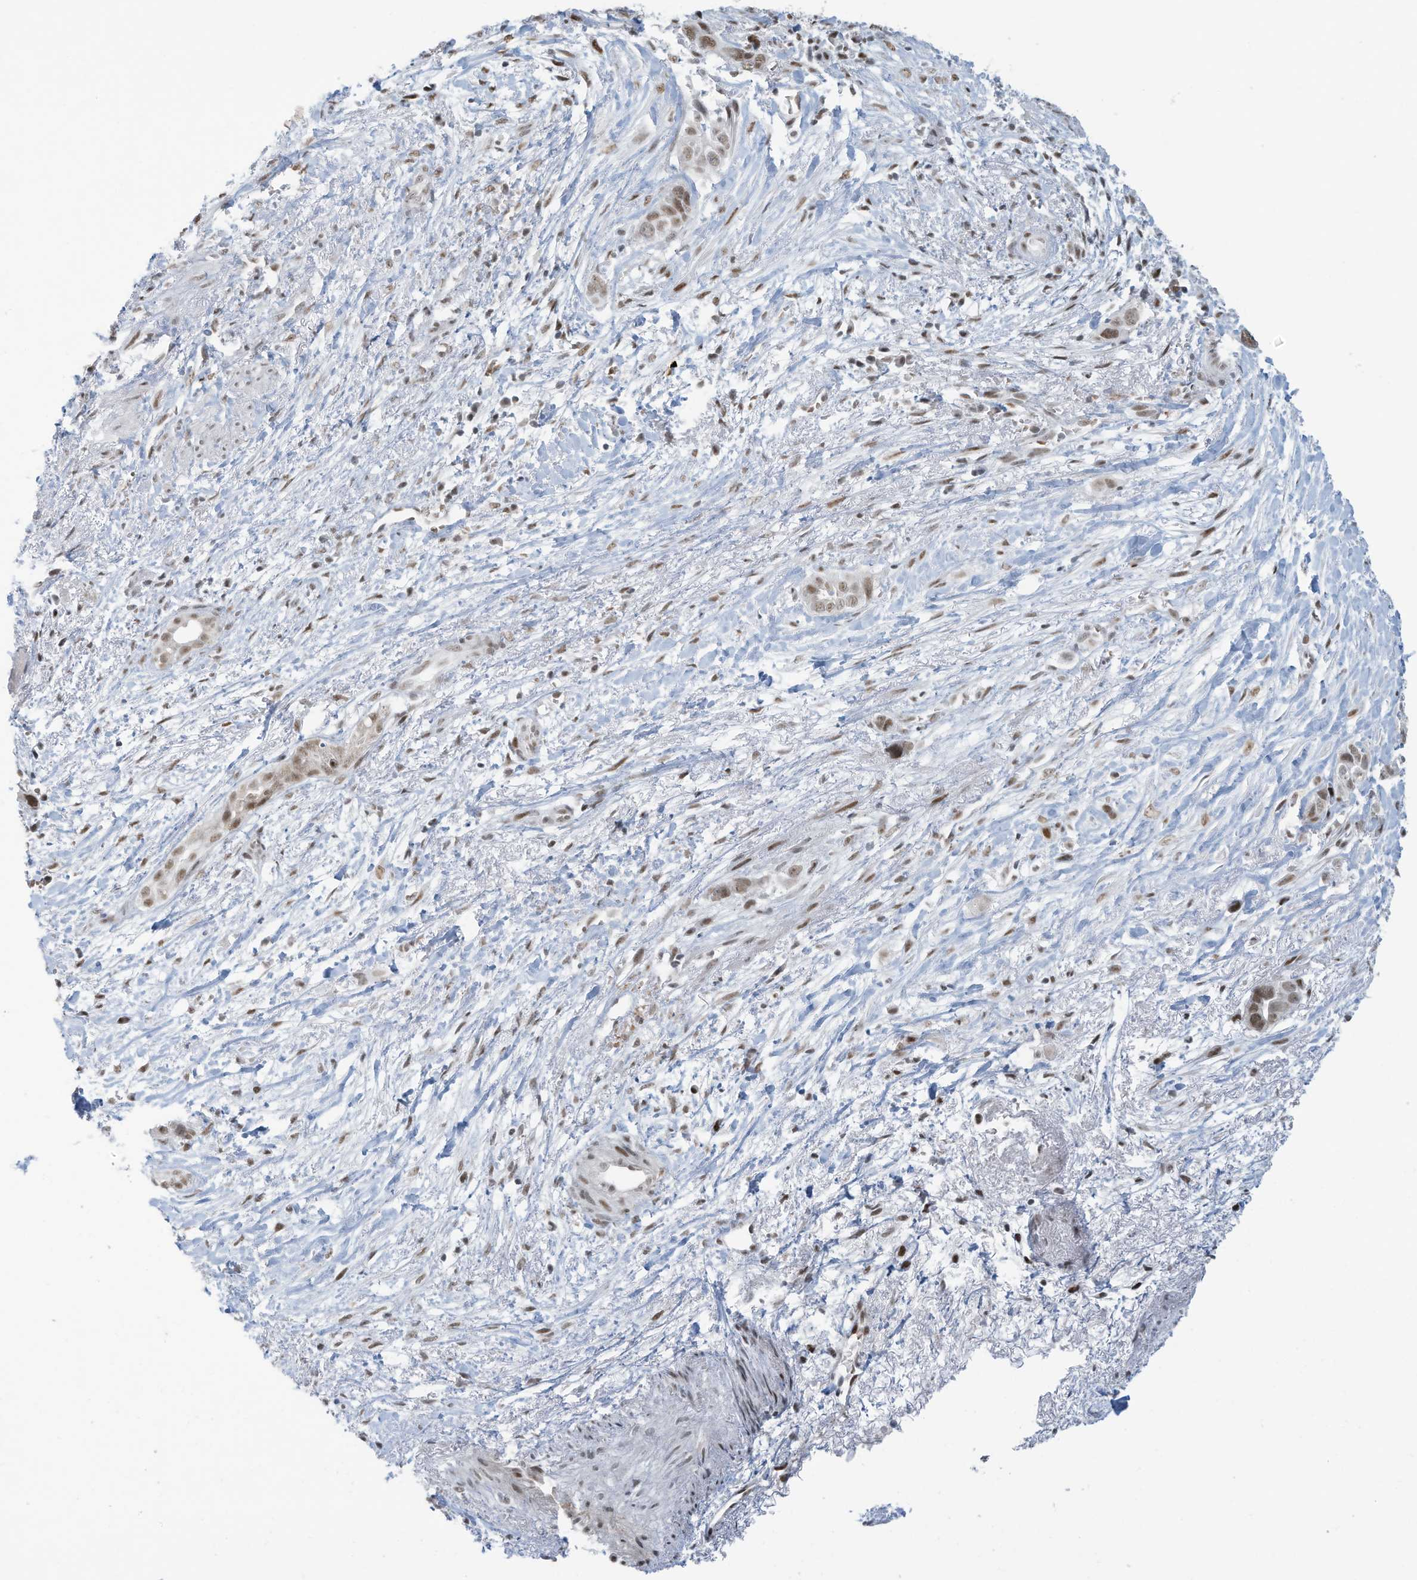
{"staining": {"intensity": "moderate", "quantity": ">75%", "location": "nuclear"}, "tissue": "liver cancer", "cell_type": "Tumor cells", "image_type": "cancer", "snomed": [{"axis": "morphology", "description": "Cholangiocarcinoma"}, {"axis": "topography", "description": "Liver"}], "caption": "This micrograph shows IHC staining of human cholangiocarcinoma (liver), with medium moderate nuclear staining in approximately >75% of tumor cells.", "gene": "ECT2L", "patient": {"sex": "female", "age": 79}}